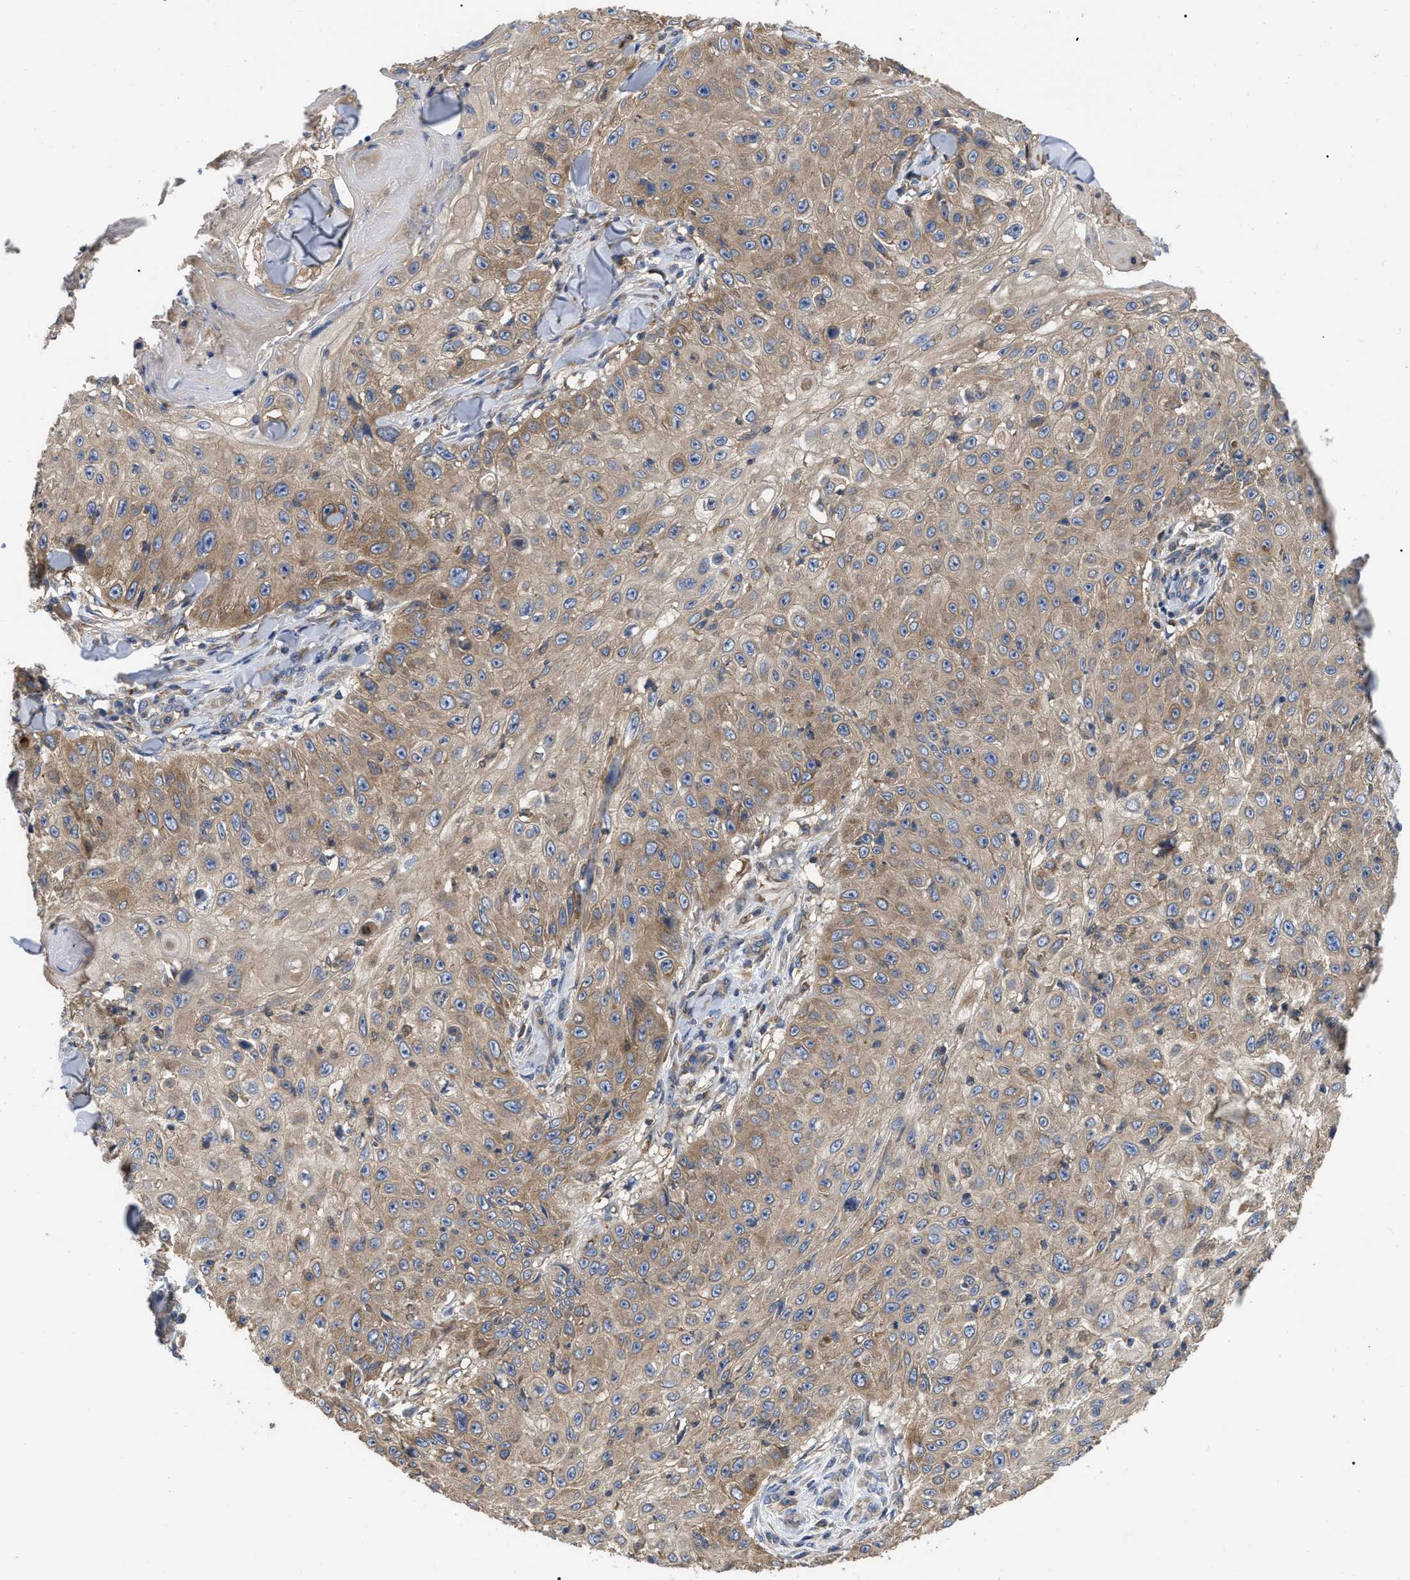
{"staining": {"intensity": "weak", "quantity": ">75%", "location": "cytoplasmic/membranous"}, "tissue": "skin cancer", "cell_type": "Tumor cells", "image_type": "cancer", "snomed": [{"axis": "morphology", "description": "Squamous cell carcinoma, NOS"}, {"axis": "topography", "description": "Skin"}], "caption": "About >75% of tumor cells in skin squamous cell carcinoma exhibit weak cytoplasmic/membranous protein expression as visualized by brown immunohistochemical staining.", "gene": "RAP1GDS1", "patient": {"sex": "male", "age": 86}}